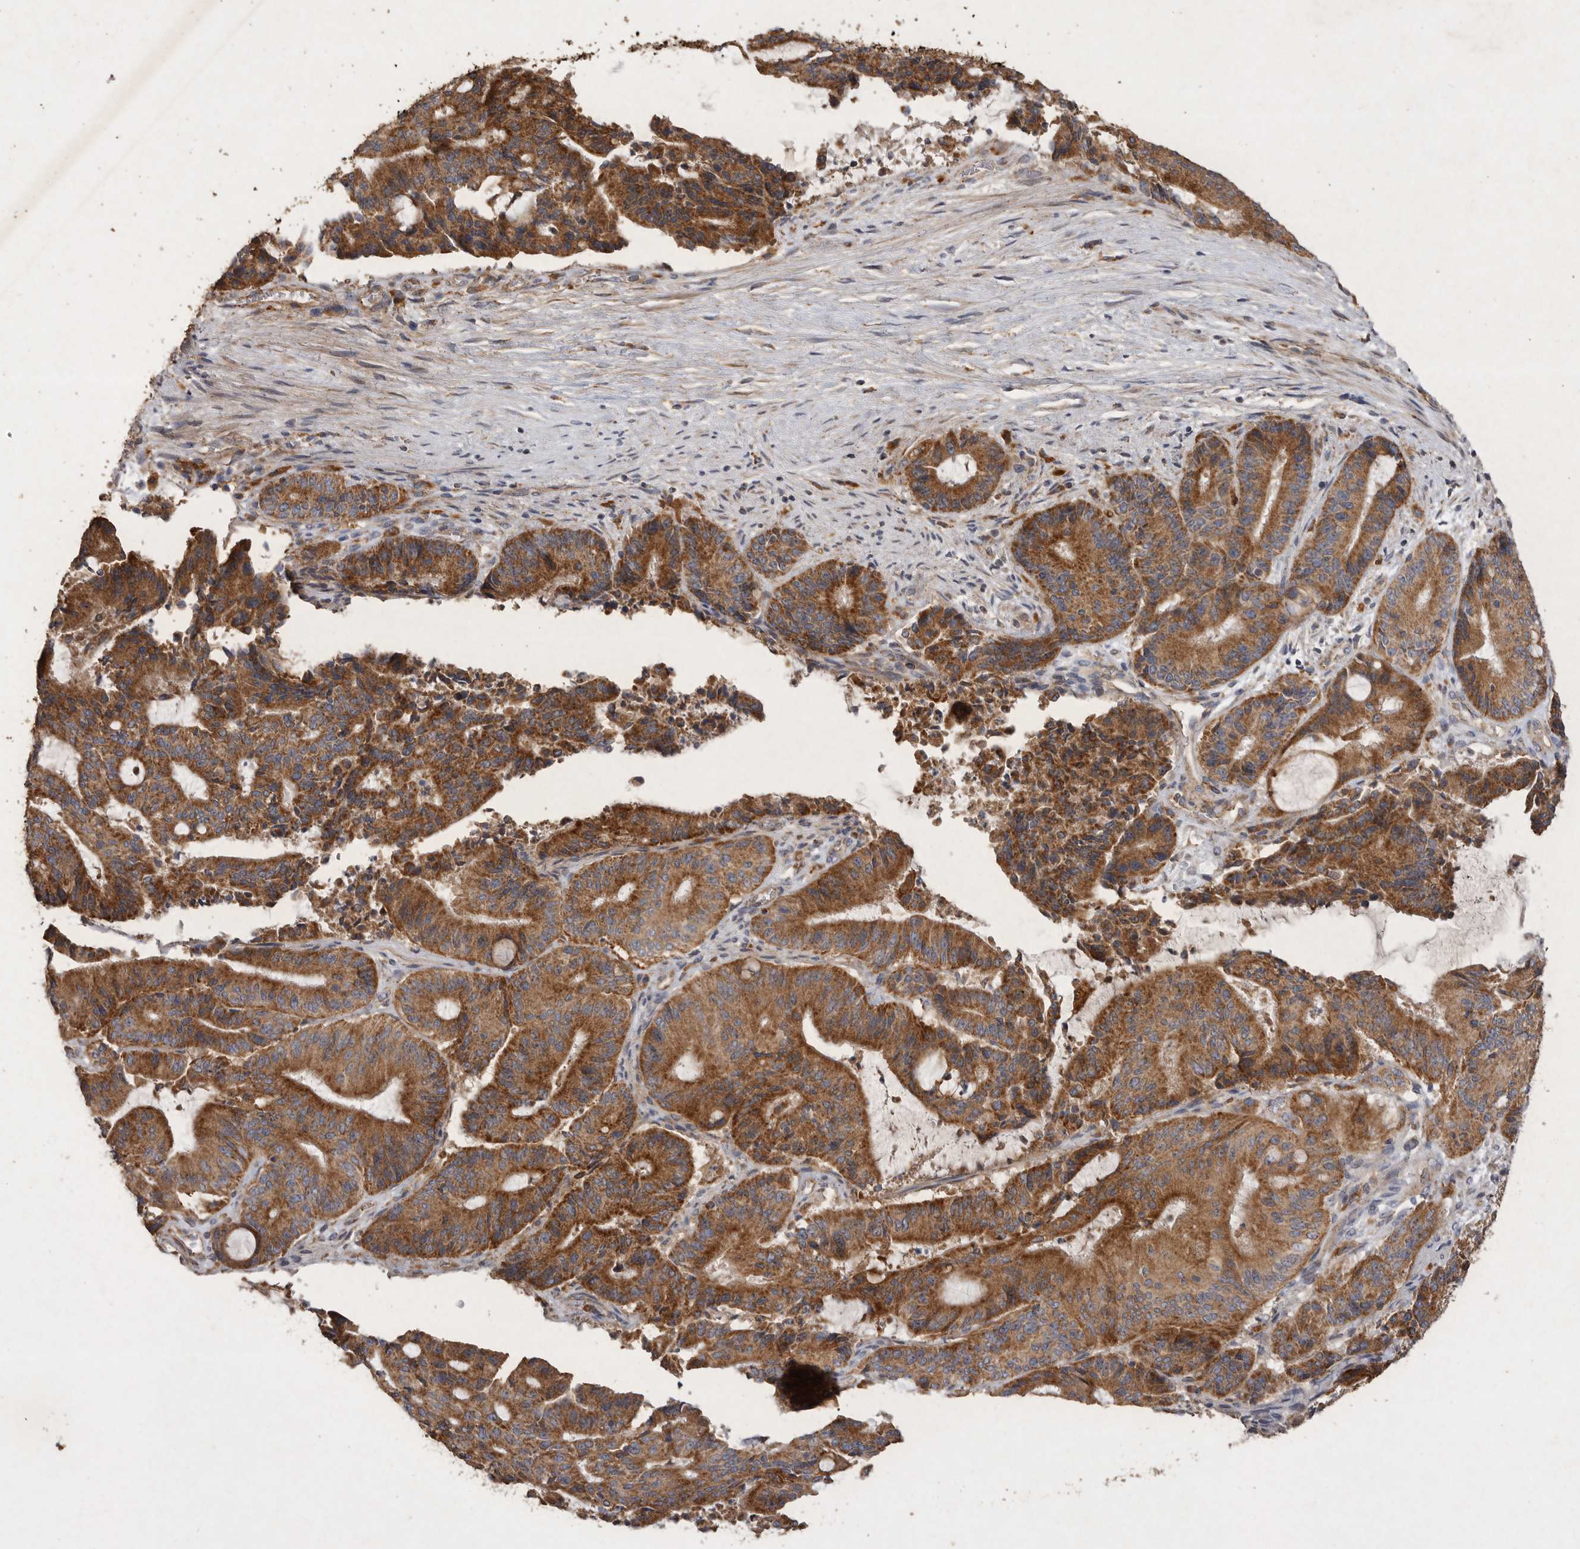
{"staining": {"intensity": "strong", "quantity": ">75%", "location": "cytoplasmic/membranous"}, "tissue": "liver cancer", "cell_type": "Tumor cells", "image_type": "cancer", "snomed": [{"axis": "morphology", "description": "Normal tissue, NOS"}, {"axis": "morphology", "description": "Cholangiocarcinoma"}, {"axis": "topography", "description": "Liver"}, {"axis": "topography", "description": "Peripheral nerve tissue"}], "caption": "This photomicrograph shows immunohistochemistry staining of human liver cancer (cholangiocarcinoma), with high strong cytoplasmic/membranous positivity in approximately >75% of tumor cells.", "gene": "MRPL41", "patient": {"sex": "female", "age": 73}}